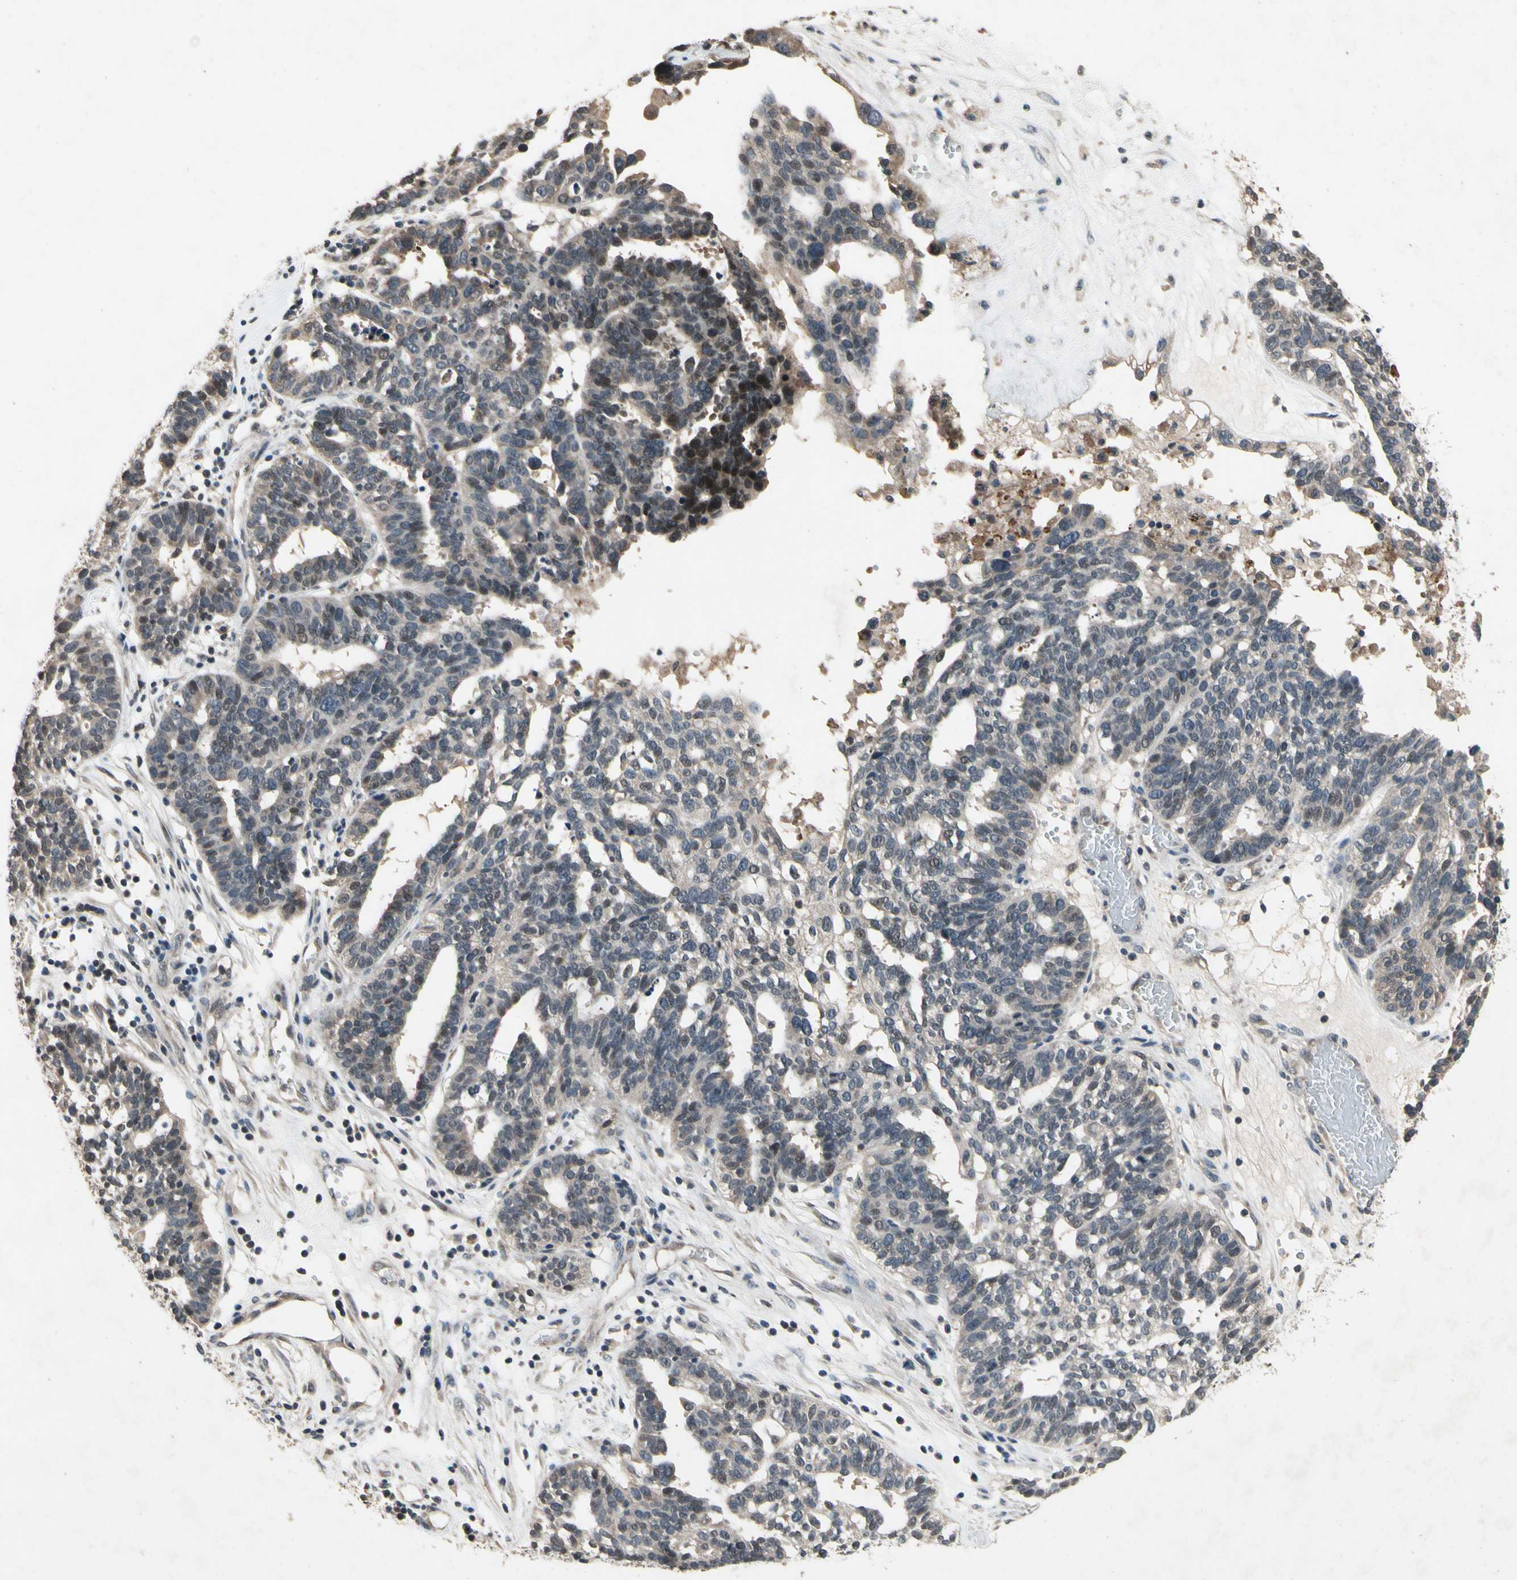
{"staining": {"intensity": "weak", "quantity": "<25%", "location": "cytoplasmic/membranous"}, "tissue": "ovarian cancer", "cell_type": "Tumor cells", "image_type": "cancer", "snomed": [{"axis": "morphology", "description": "Cystadenocarcinoma, serous, NOS"}, {"axis": "topography", "description": "Ovary"}], "caption": "This is an immunohistochemistry (IHC) histopathology image of human ovarian cancer. There is no positivity in tumor cells.", "gene": "DPY19L3", "patient": {"sex": "female", "age": 59}}